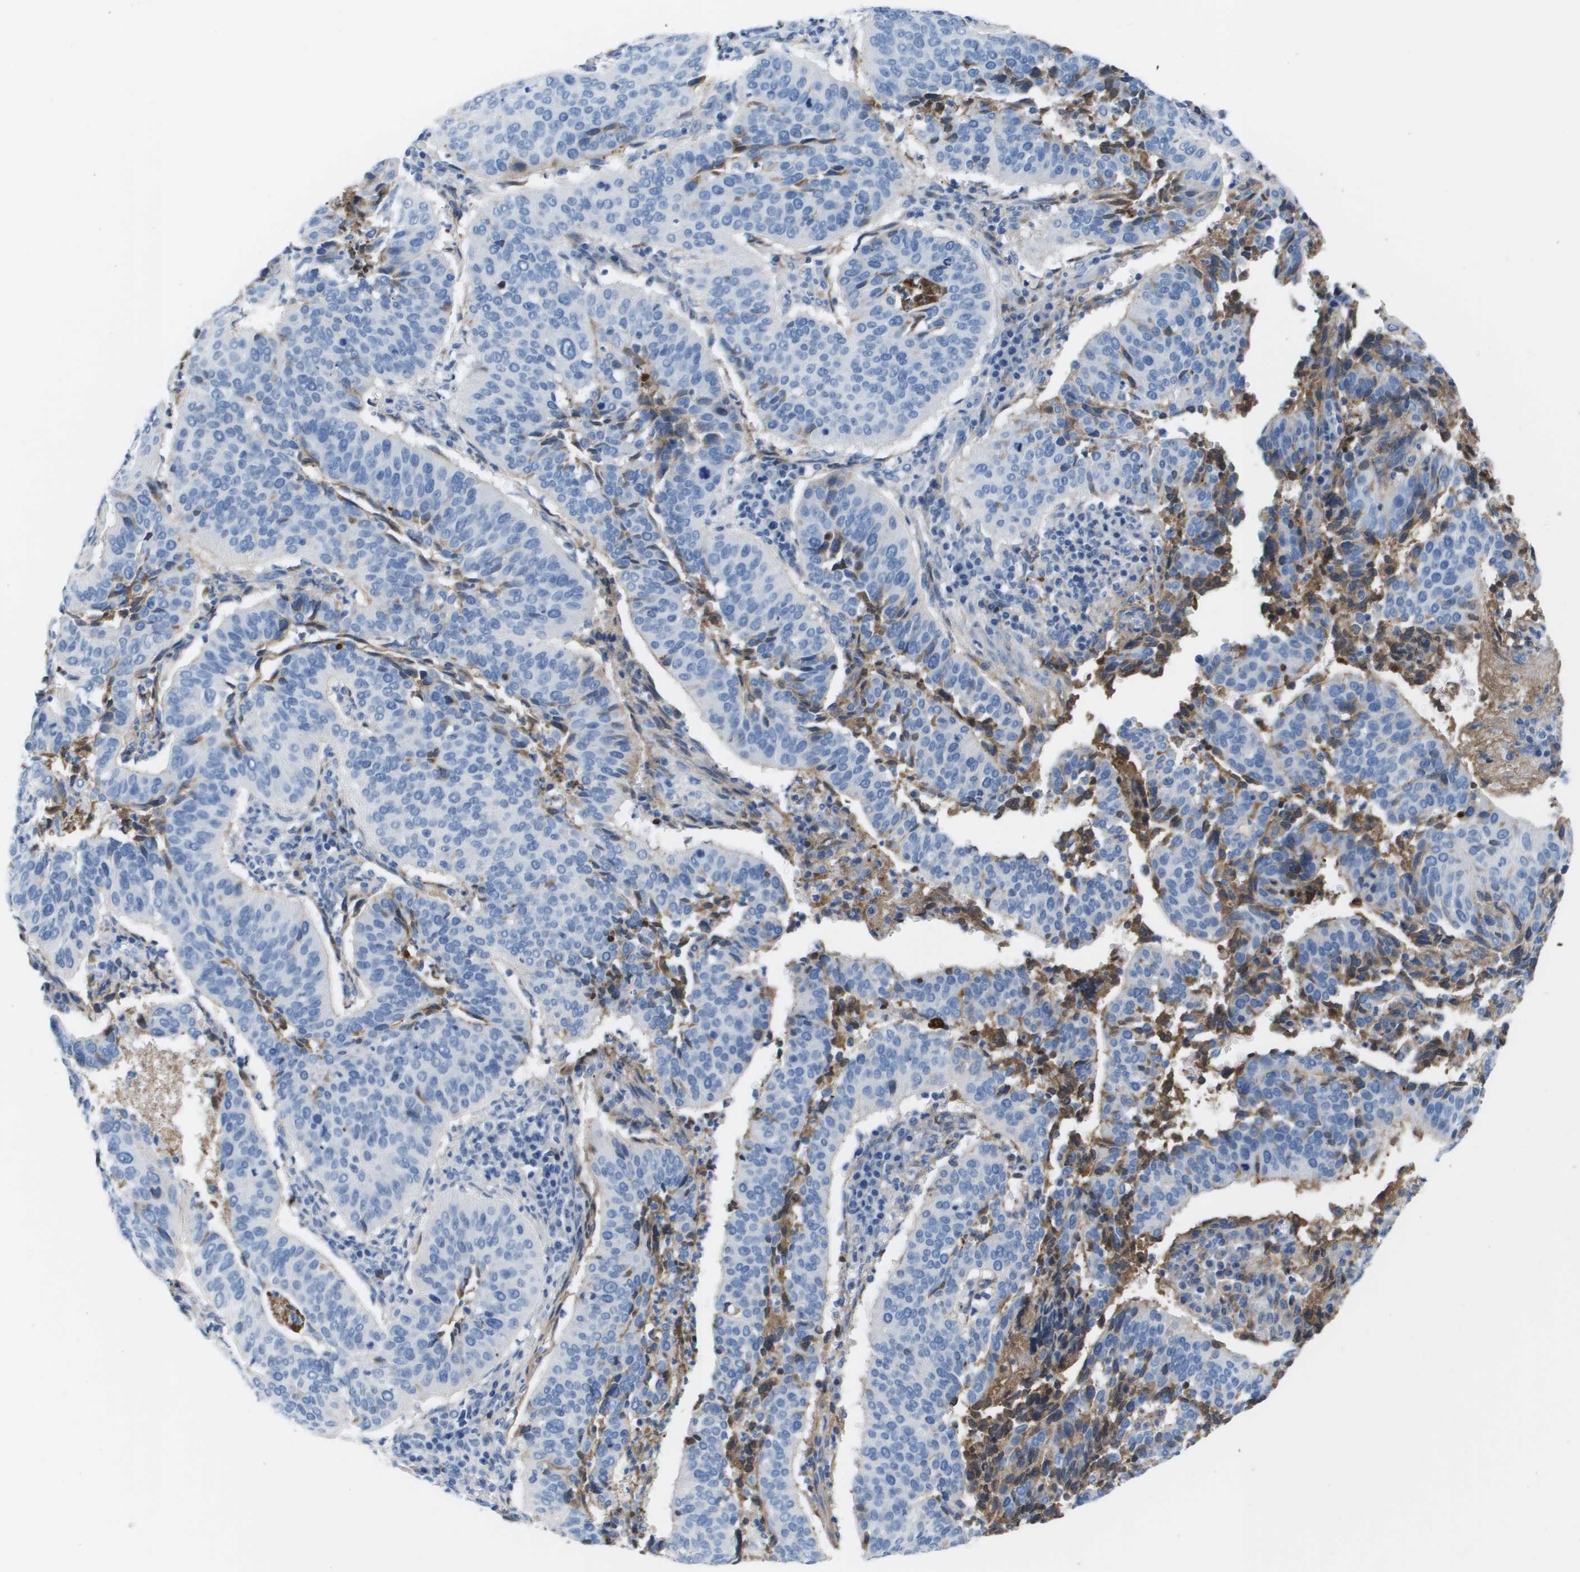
{"staining": {"intensity": "negative", "quantity": "none", "location": "none"}, "tissue": "cervical cancer", "cell_type": "Tumor cells", "image_type": "cancer", "snomed": [{"axis": "morphology", "description": "Normal tissue, NOS"}, {"axis": "morphology", "description": "Squamous cell carcinoma, NOS"}, {"axis": "topography", "description": "Cervix"}], "caption": "Cervical cancer was stained to show a protein in brown. There is no significant expression in tumor cells.", "gene": "VTN", "patient": {"sex": "female", "age": 39}}